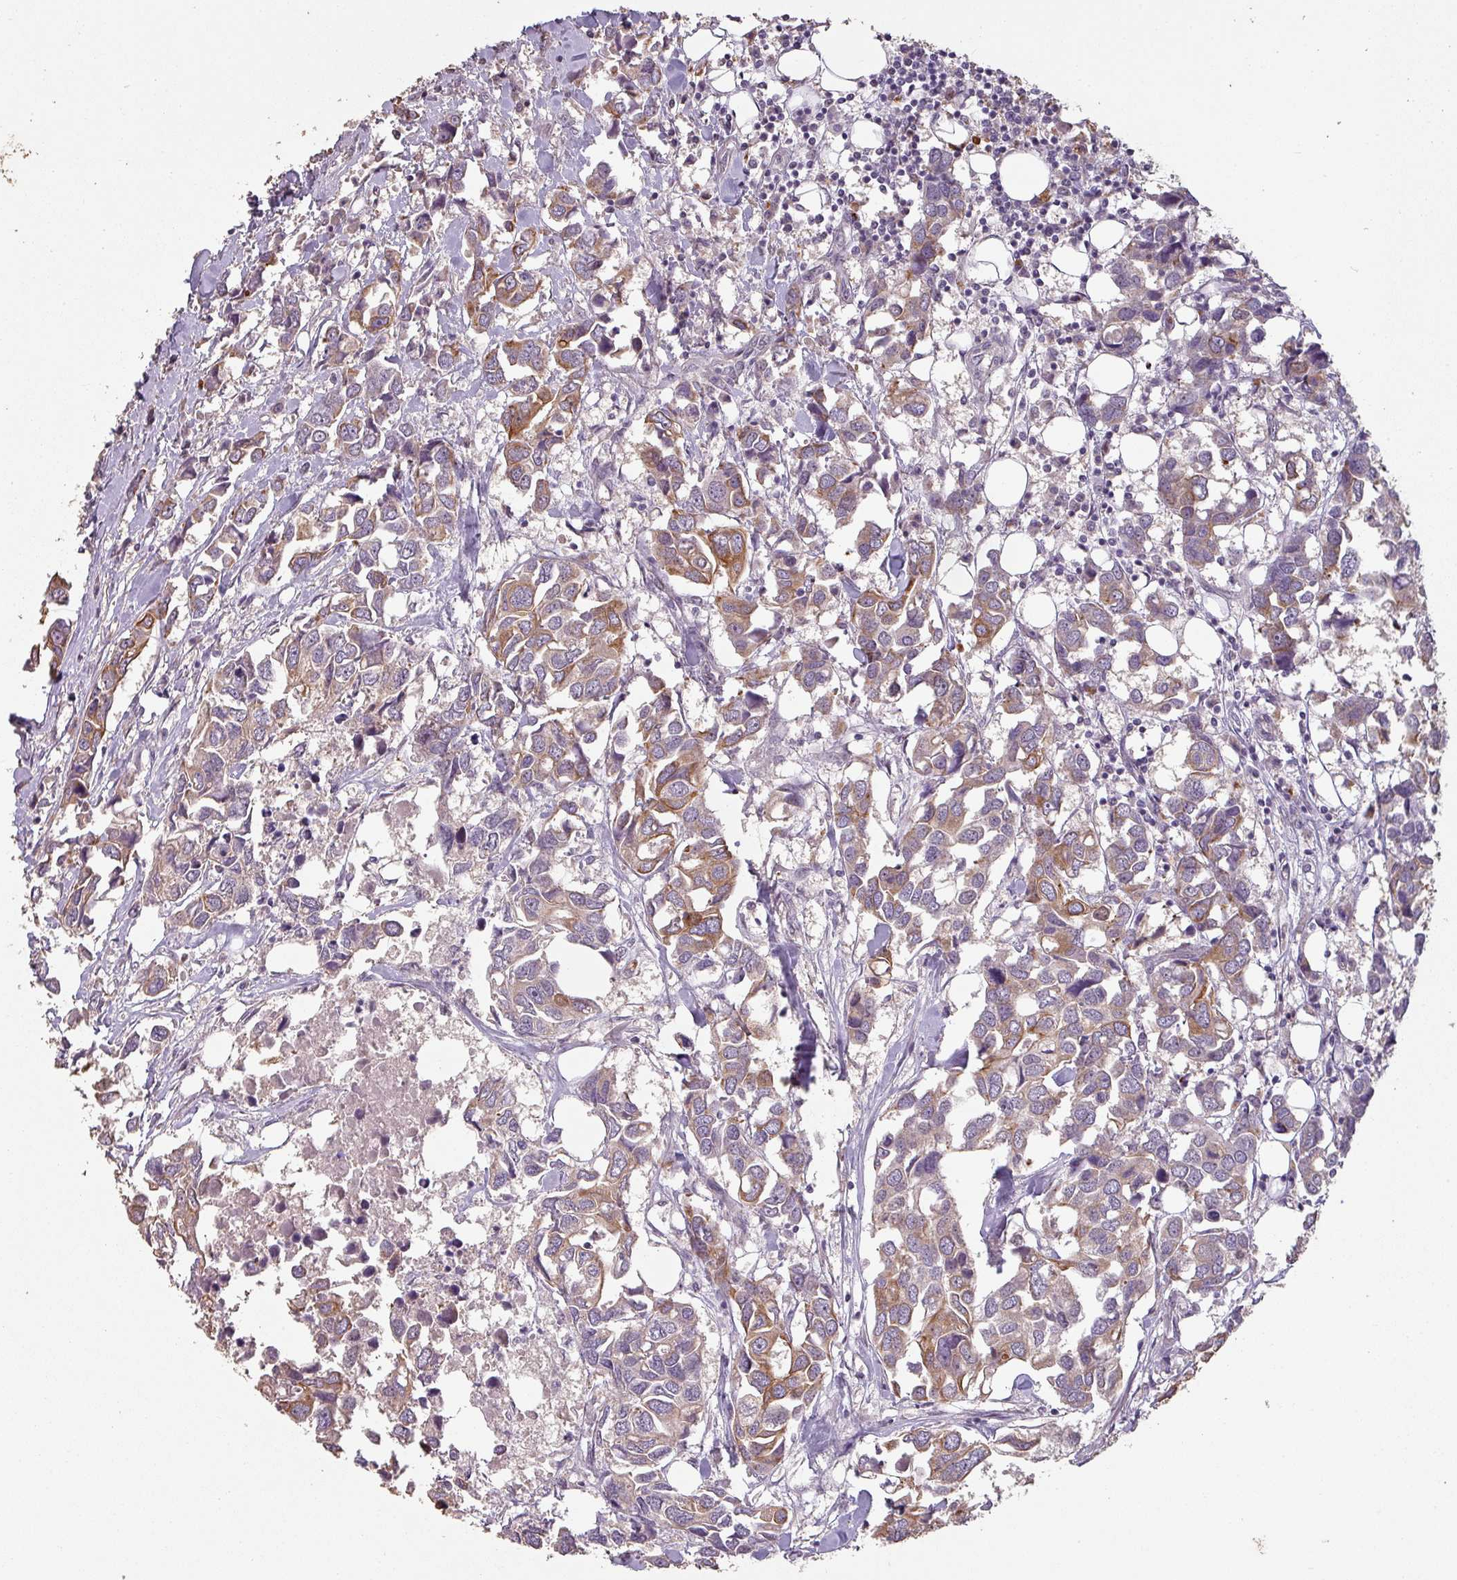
{"staining": {"intensity": "moderate", "quantity": "<25%", "location": "cytoplasmic/membranous"}, "tissue": "breast cancer", "cell_type": "Tumor cells", "image_type": "cancer", "snomed": [{"axis": "morphology", "description": "Duct carcinoma"}, {"axis": "topography", "description": "Breast"}], "caption": "This image shows immunohistochemistry (IHC) staining of human breast cancer, with low moderate cytoplasmic/membranous staining in approximately <25% of tumor cells.", "gene": "LYPLA1", "patient": {"sex": "female", "age": 83}}